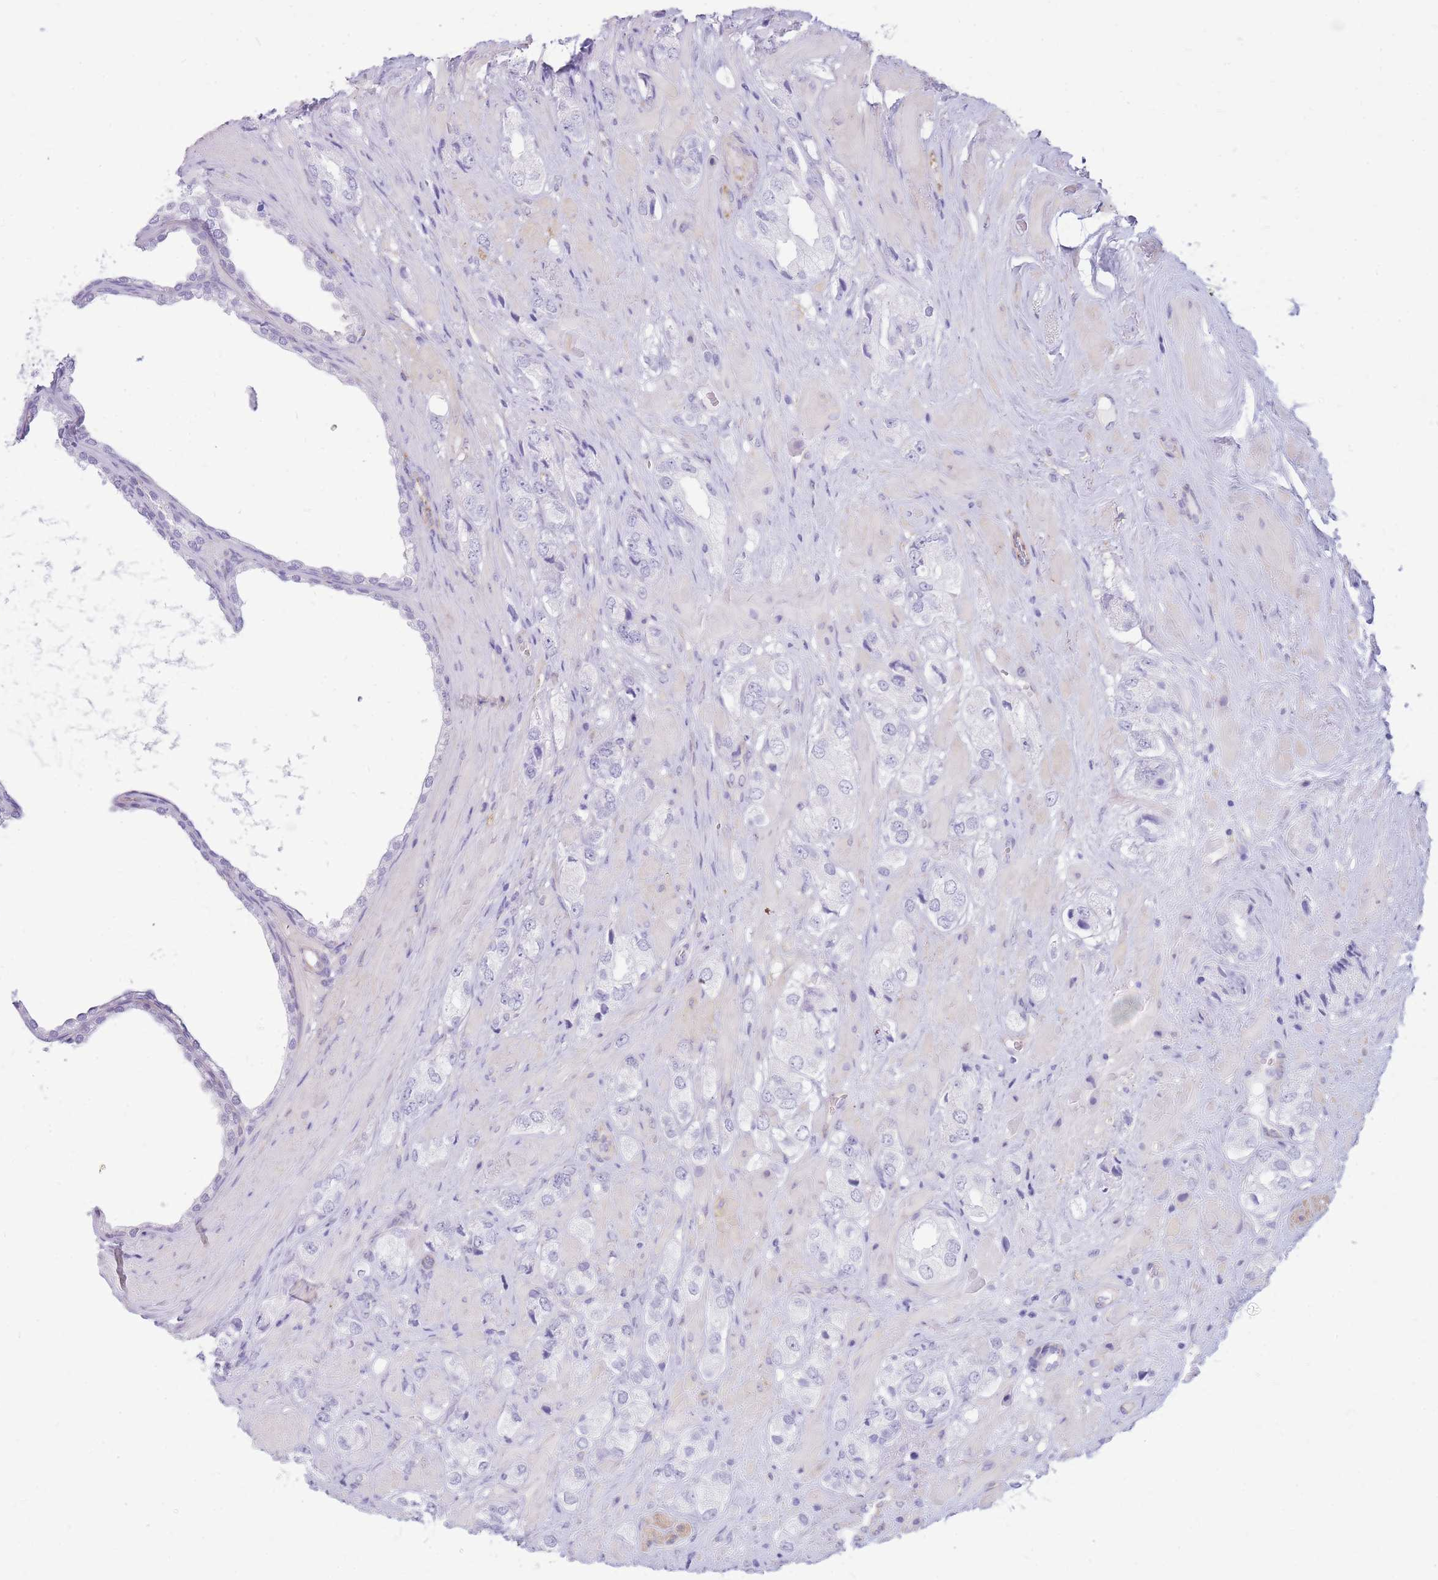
{"staining": {"intensity": "negative", "quantity": "none", "location": "none"}, "tissue": "prostate cancer", "cell_type": "Tumor cells", "image_type": "cancer", "snomed": [{"axis": "morphology", "description": "Adenocarcinoma, High grade"}, {"axis": "topography", "description": "Prostate and seminal vesicle, NOS"}], "caption": "Human high-grade adenocarcinoma (prostate) stained for a protein using immunohistochemistry (IHC) reveals no positivity in tumor cells.", "gene": "MTSS2", "patient": {"sex": "male", "age": 64}}